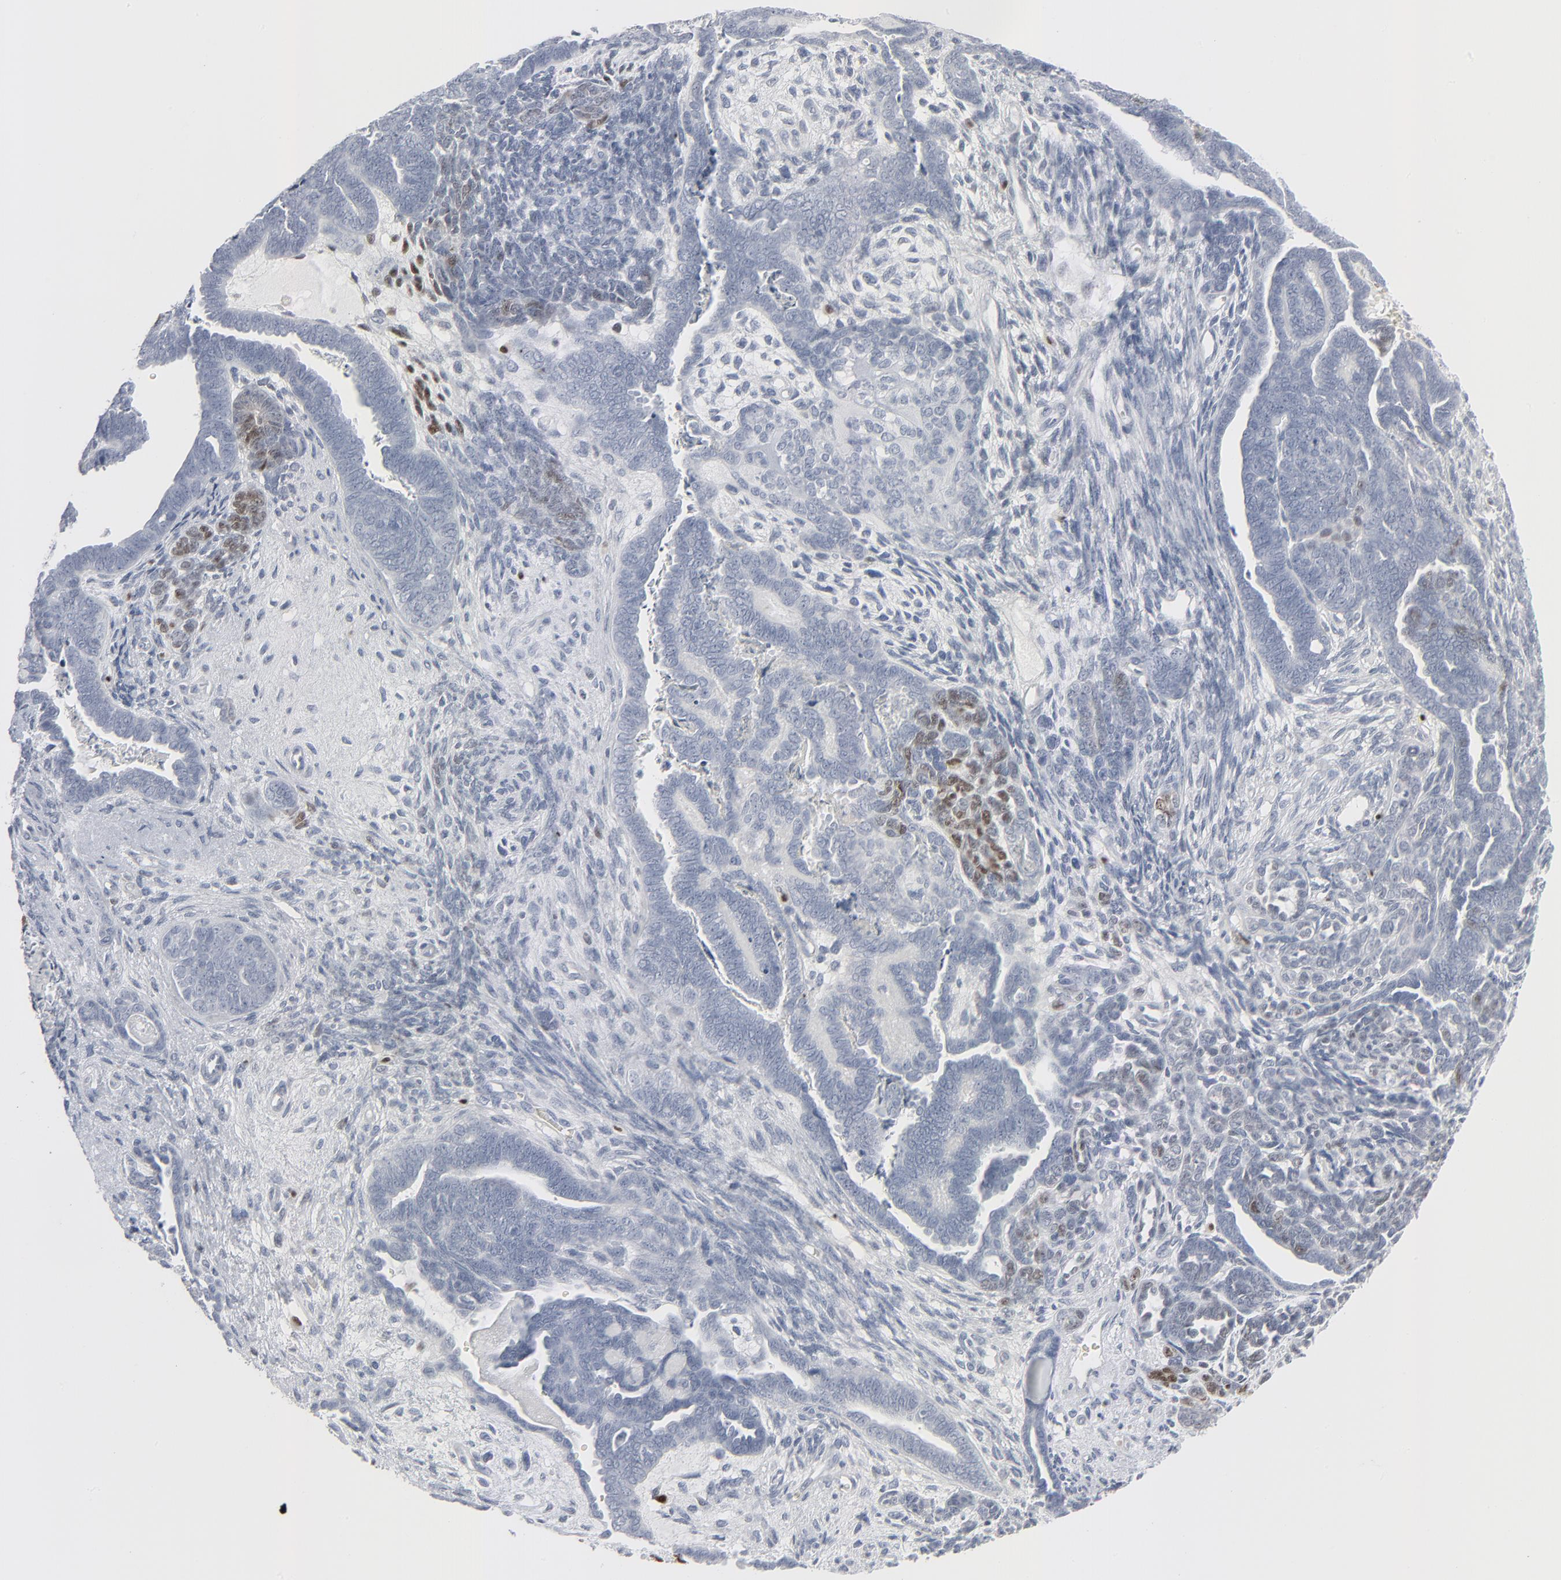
{"staining": {"intensity": "moderate", "quantity": "<25%", "location": "nuclear"}, "tissue": "endometrial cancer", "cell_type": "Tumor cells", "image_type": "cancer", "snomed": [{"axis": "morphology", "description": "Adenocarcinoma, NOS"}, {"axis": "topography", "description": "Endometrium"}], "caption": "High-magnification brightfield microscopy of endometrial adenocarcinoma stained with DAB (brown) and counterstained with hematoxylin (blue). tumor cells exhibit moderate nuclear positivity is present in approximately<25% of cells. The protein is stained brown, and the nuclei are stained in blue (DAB IHC with brightfield microscopy, high magnification).", "gene": "MITF", "patient": {"sex": "female", "age": 75}}